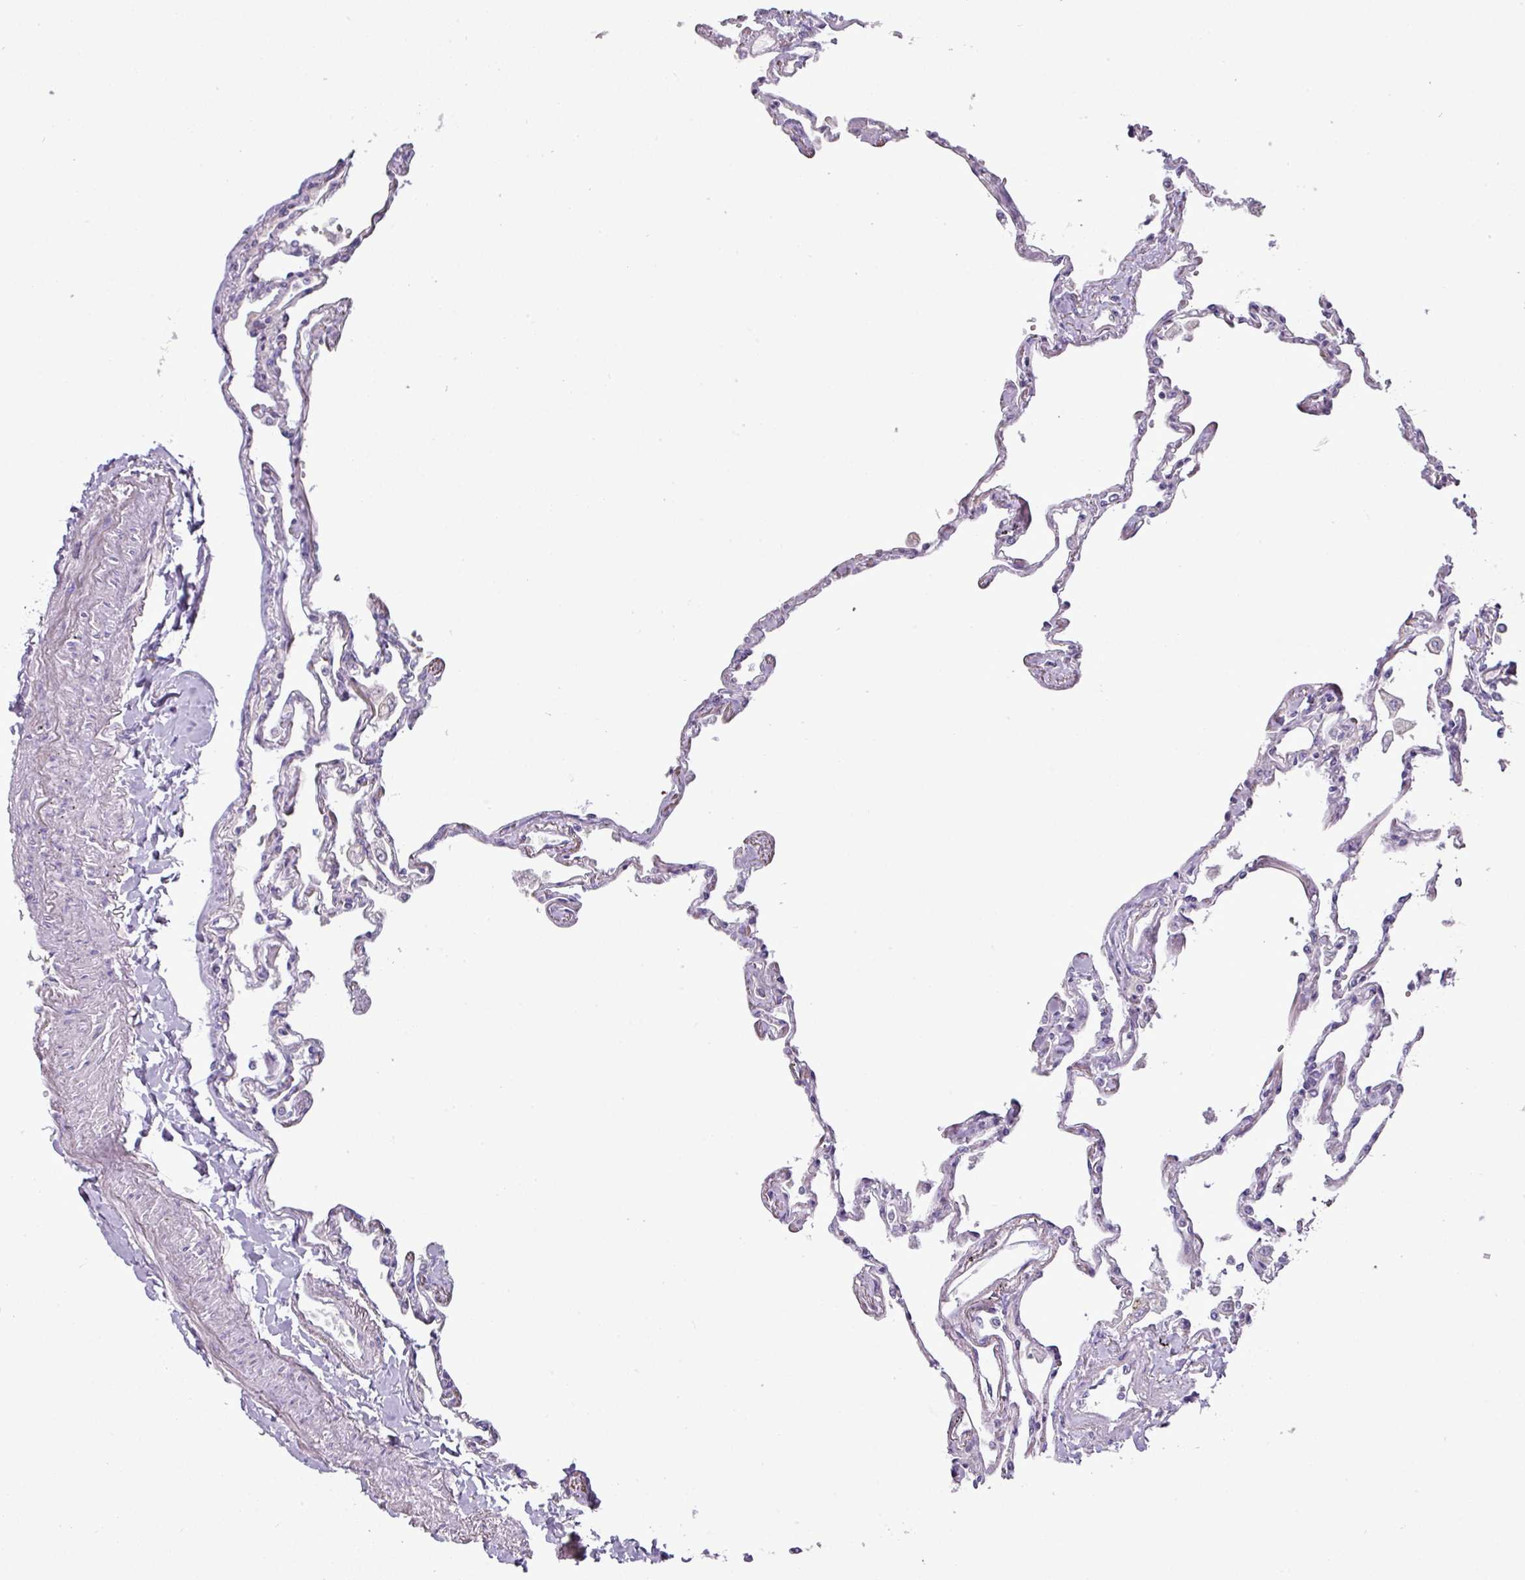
{"staining": {"intensity": "negative", "quantity": "none", "location": "none"}, "tissue": "lung", "cell_type": "Alveolar cells", "image_type": "normal", "snomed": [{"axis": "morphology", "description": "Normal tissue, NOS"}, {"axis": "topography", "description": "Lung"}], "caption": "The histopathology image exhibits no staining of alveolar cells in unremarkable lung.", "gene": "BRINP2", "patient": {"sex": "female", "age": 67}}